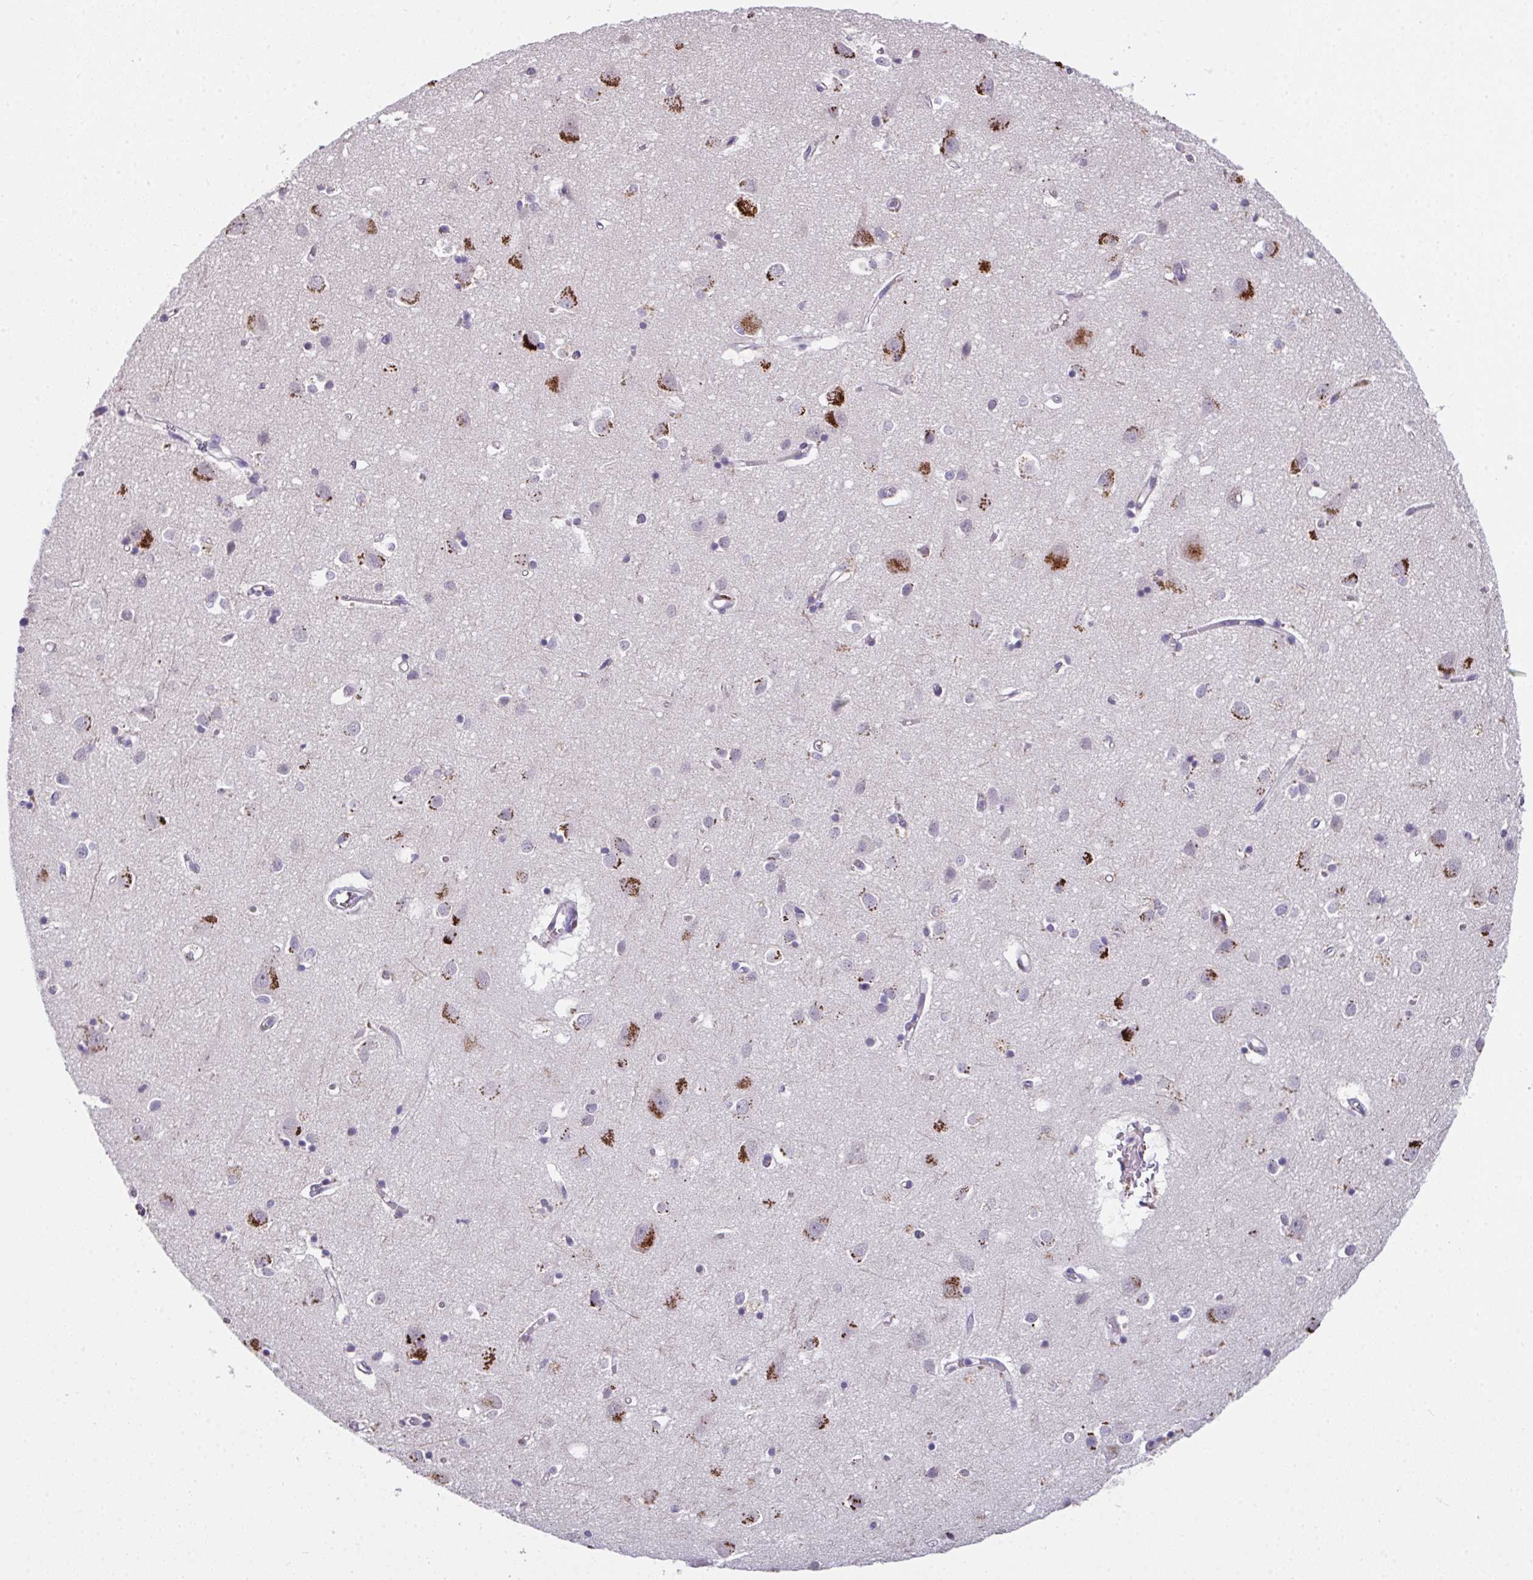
{"staining": {"intensity": "negative", "quantity": "none", "location": "none"}, "tissue": "cerebral cortex", "cell_type": "Endothelial cells", "image_type": "normal", "snomed": [{"axis": "morphology", "description": "Normal tissue, NOS"}, {"axis": "topography", "description": "Cerebral cortex"}], "caption": "Histopathology image shows no significant protein staining in endothelial cells of unremarkable cerebral cortex. (DAB (3,3'-diaminobenzidine) immunohistochemistry (IHC) visualized using brightfield microscopy, high magnification).", "gene": "GLTPD2", "patient": {"sex": "male", "age": 70}}